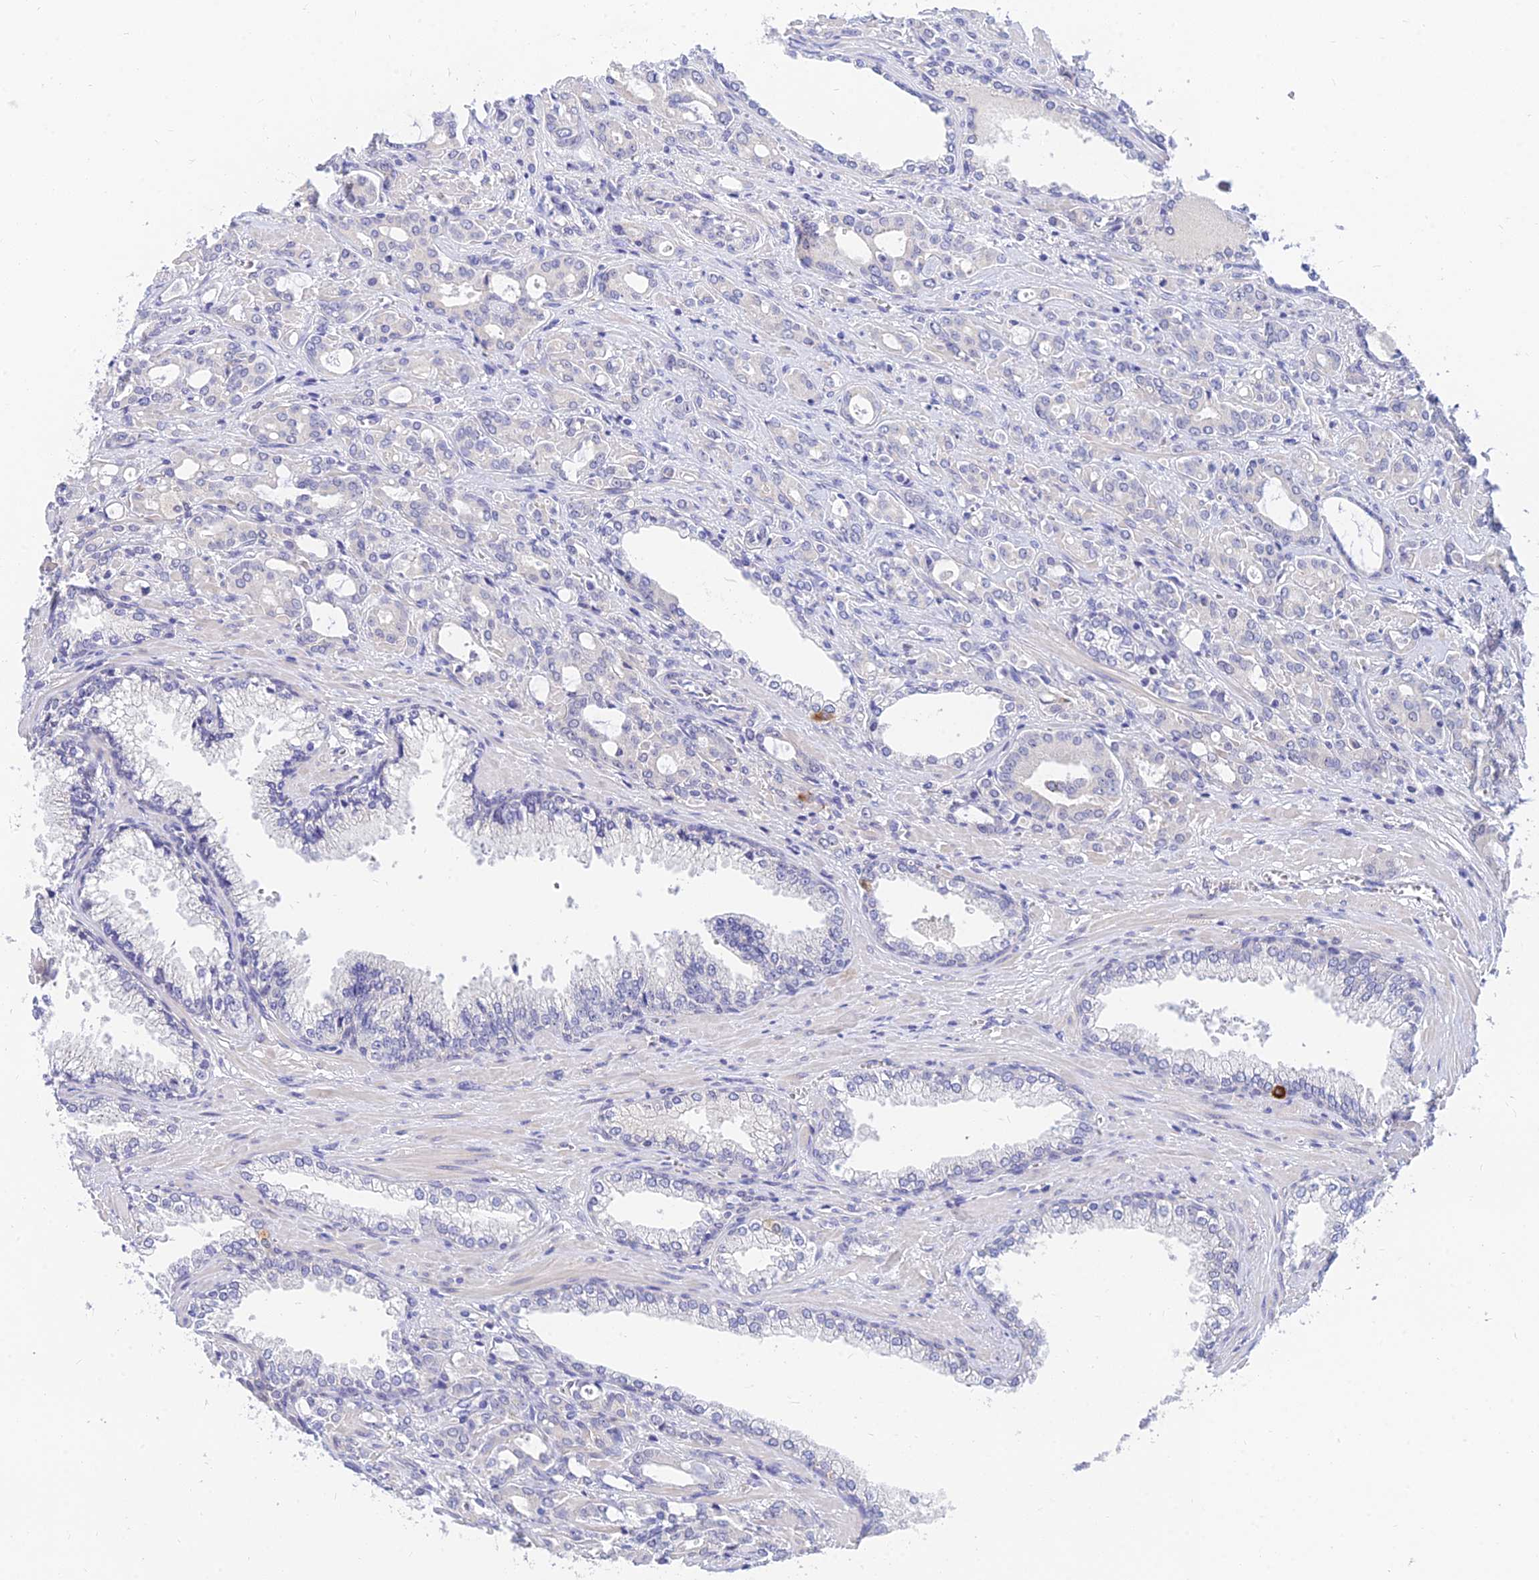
{"staining": {"intensity": "negative", "quantity": "none", "location": "none"}, "tissue": "prostate cancer", "cell_type": "Tumor cells", "image_type": "cancer", "snomed": [{"axis": "morphology", "description": "Adenocarcinoma, High grade"}, {"axis": "topography", "description": "Prostate"}], "caption": "Immunohistochemical staining of human prostate cancer (adenocarcinoma (high-grade)) reveals no significant staining in tumor cells.", "gene": "TMEM161B", "patient": {"sex": "male", "age": 72}}